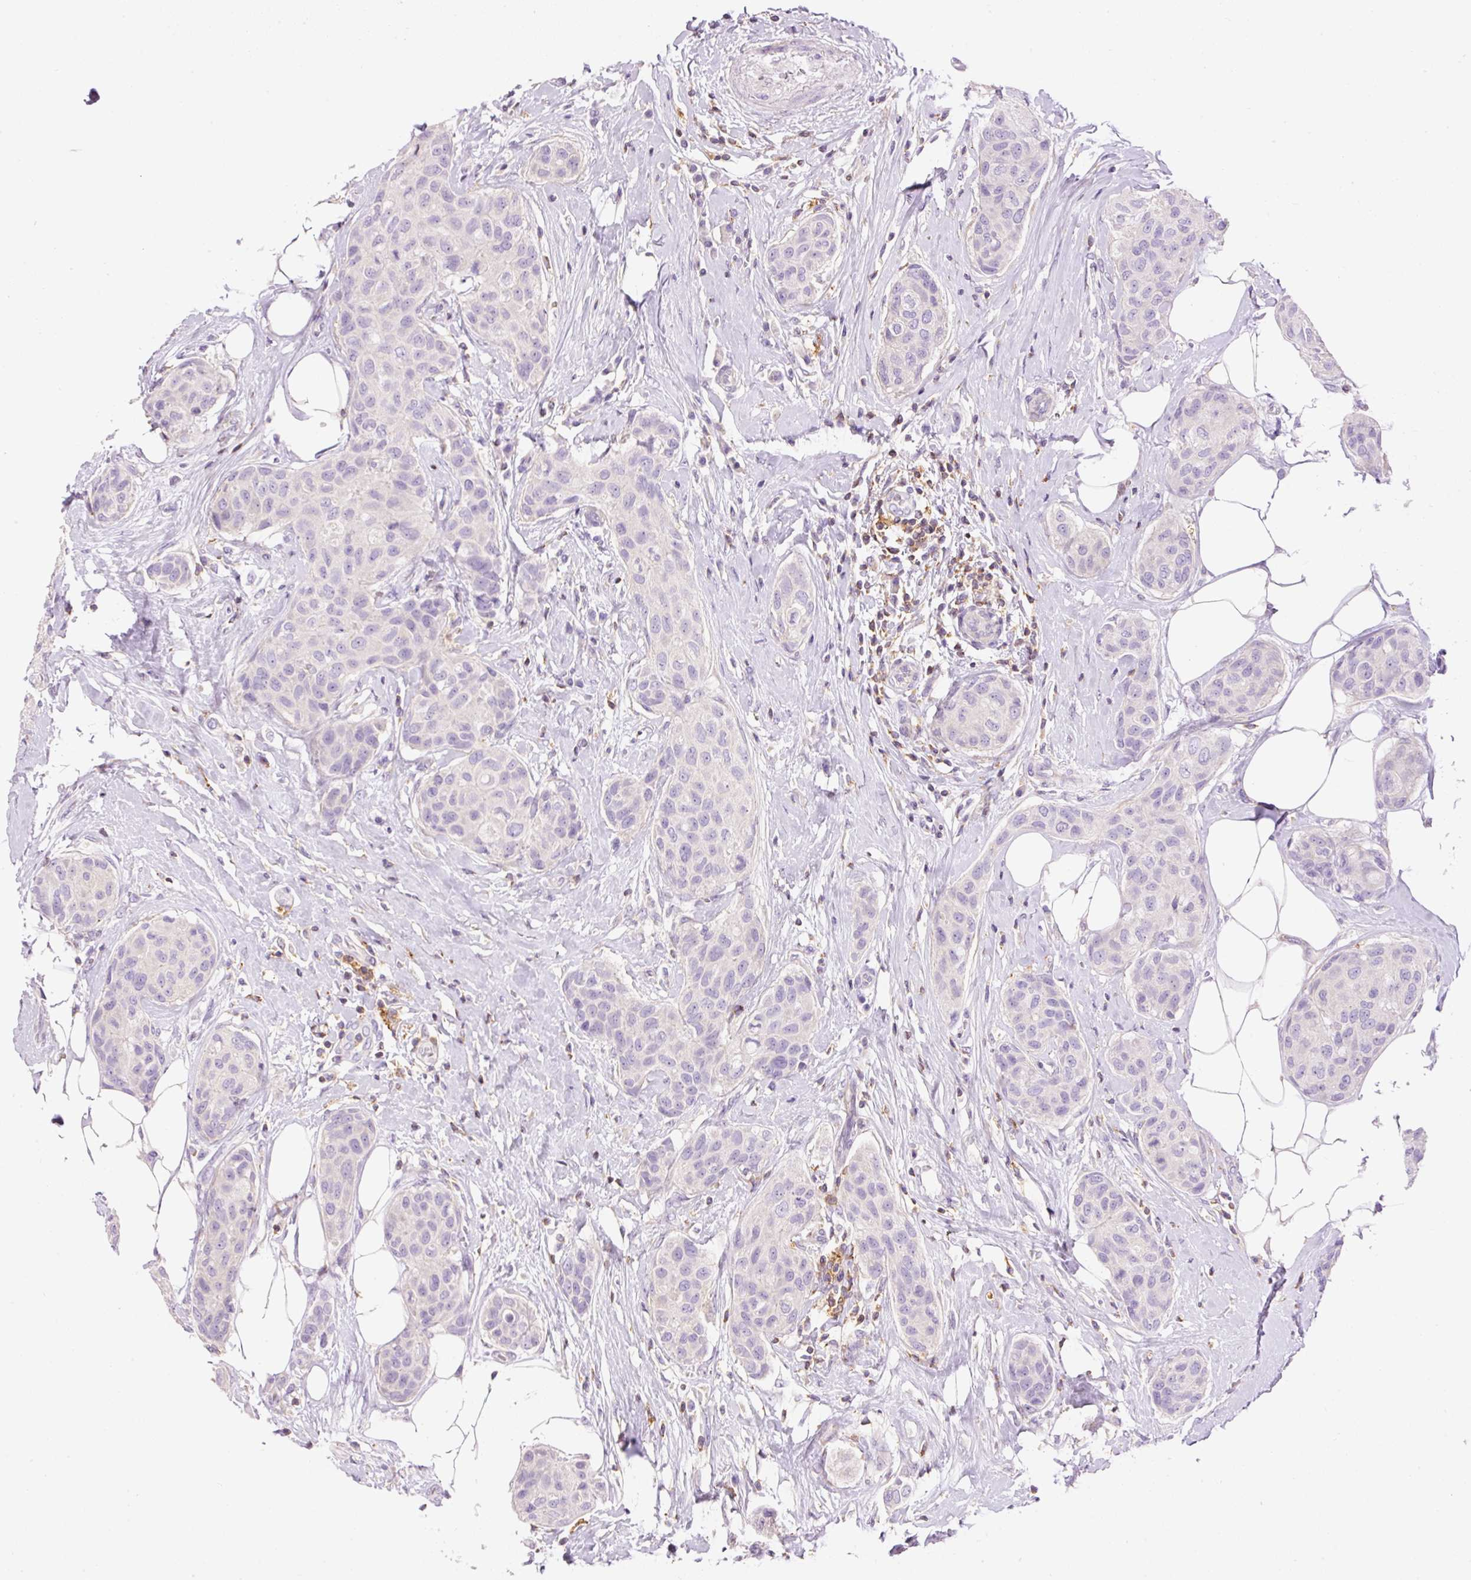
{"staining": {"intensity": "negative", "quantity": "none", "location": "none"}, "tissue": "breast cancer", "cell_type": "Tumor cells", "image_type": "cancer", "snomed": [{"axis": "morphology", "description": "Duct carcinoma"}, {"axis": "topography", "description": "Breast"}, {"axis": "topography", "description": "Lymph node"}], "caption": "An image of breast cancer stained for a protein demonstrates no brown staining in tumor cells.", "gene": "DOK6", "patient": {"sex": "female", "age": 80}}